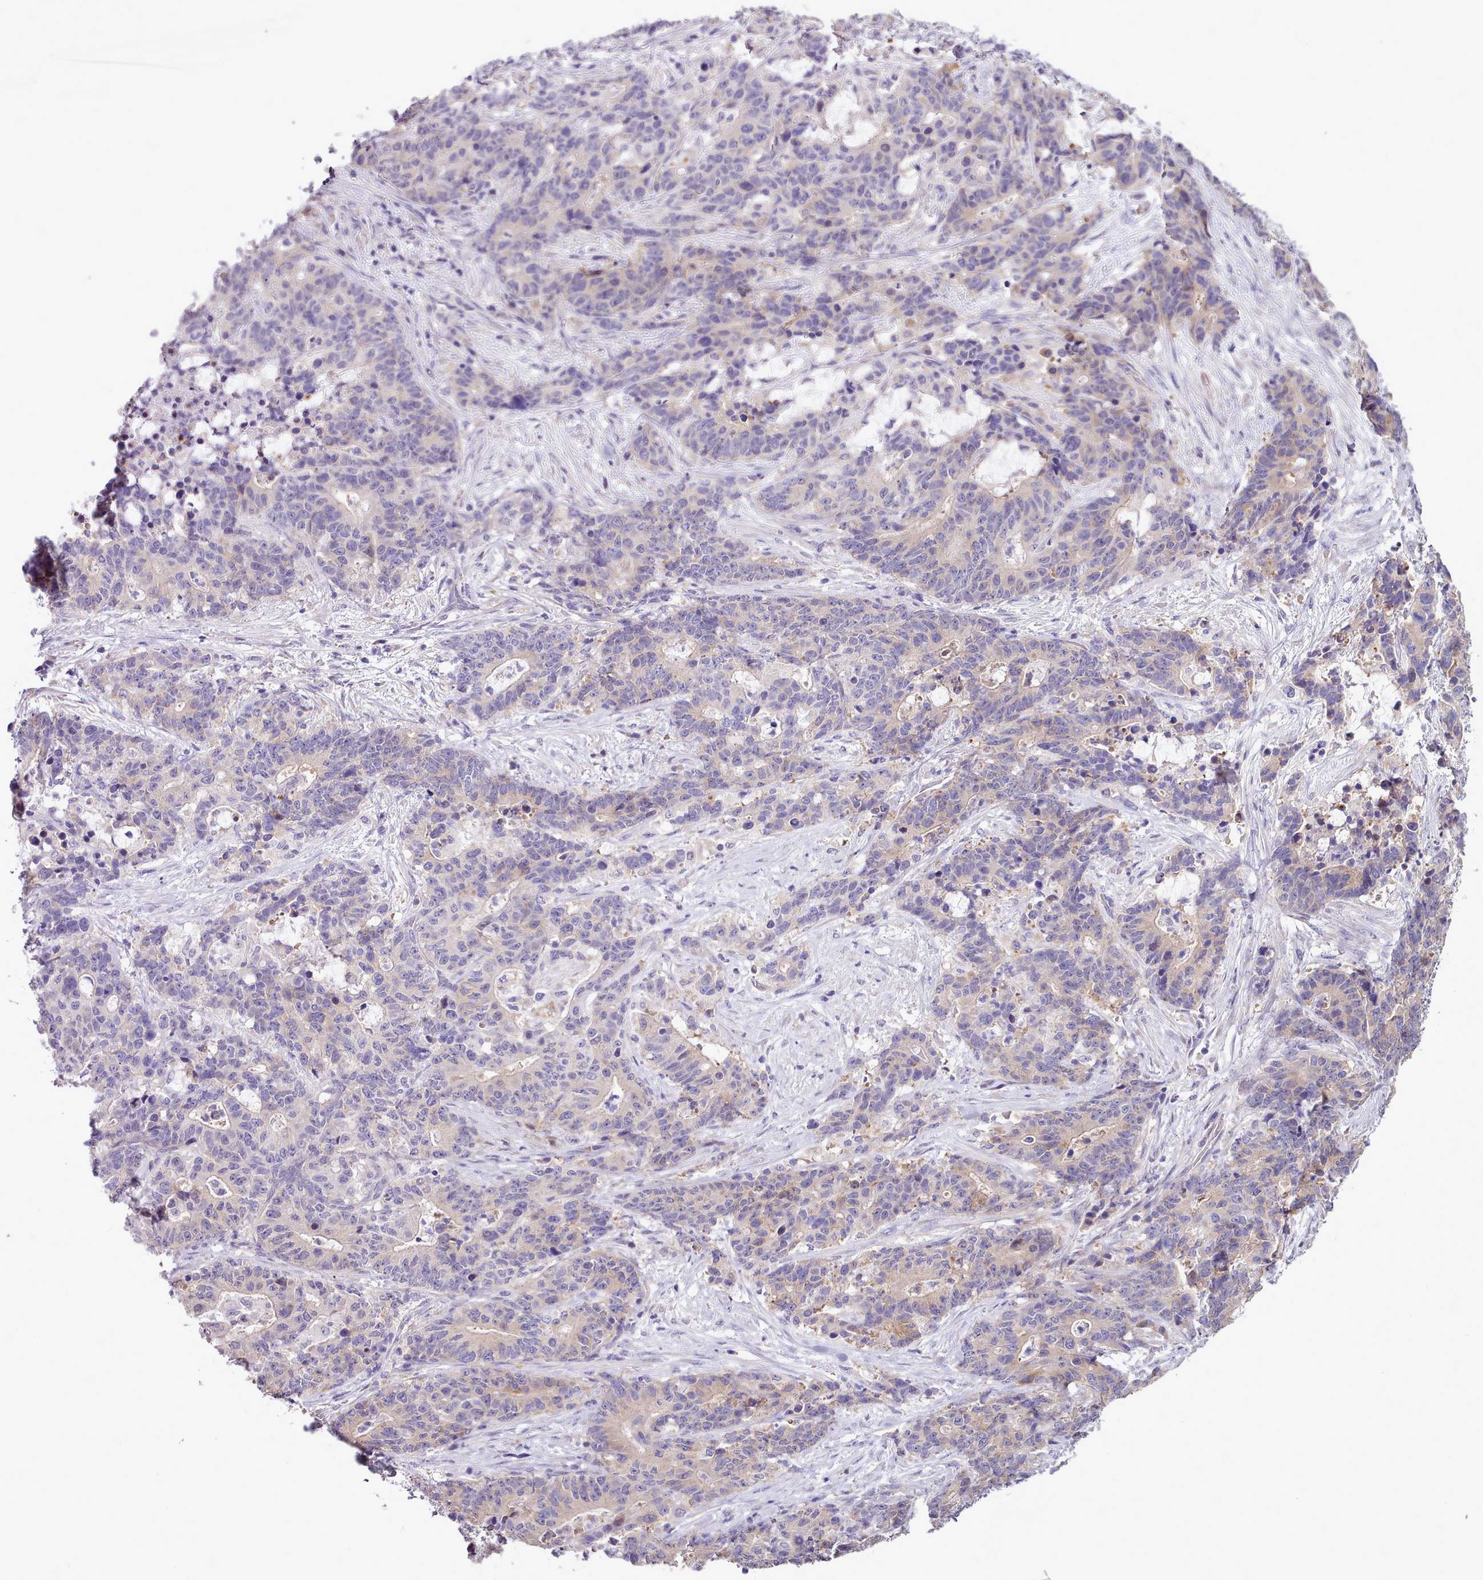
{"staining": {"intensity": "weak", "quantity": "<25%", "location": "cytoplasmic/membranous"}, "tissue": "stomach cancer", "cell_type": "Tumor cells", "image_type": "cancer", "snomed": [{"axis": "morphology", "description": "Normal tissue, NOS"}, {"axis": "morphology", "description": "Adenocarcinoma, NOS"}, {"axis": "topography", "description": "Stomach"}], "caption": "This is an IHC photomicrograph of human stomach cancer (adenocarcinoma). There is no expression in tumor cells.", "gene": "SETX", "patient": {"sex": "female", "age": 64}}